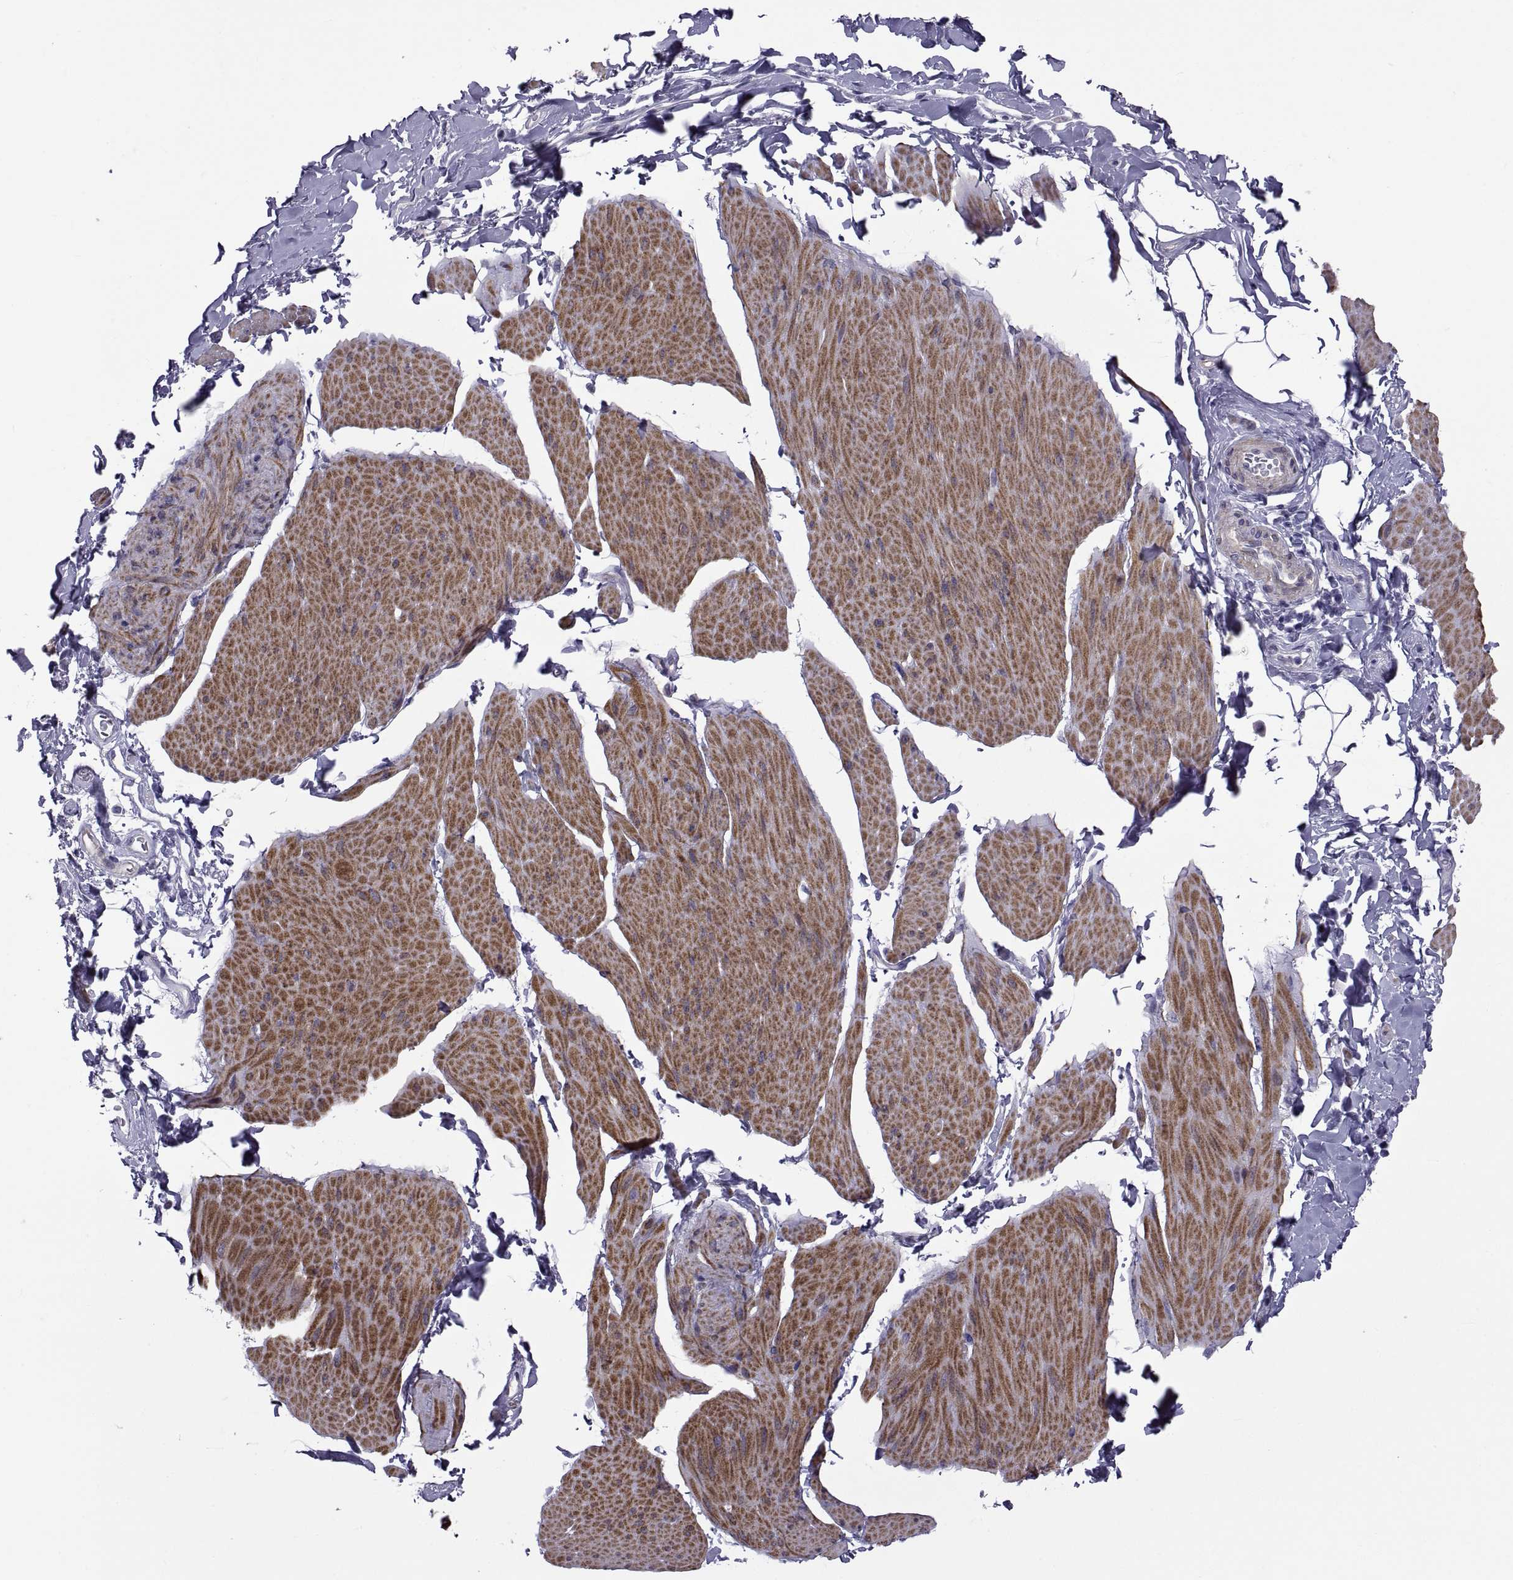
{"staining": {"intensity": "strong", "quantity": "25%-75%", "location": "cytoplasmic/membranous"}, "tissue": "smooth muscle", "cell_type": "Smooth muscle cells", "image_type": "normal", "snomed": [{"axis": "morphology", "description": "Normal tissue, NOS"}, {"axis": "topography", "description": "Adipose tissue"}, {"axis": "topography", "description": "Smooth muscle"}, {"axis": "topography", "description": "Peripheral nerve tissue"}], "caption": "An IHC photomicrograph of unremarkable tissue is shown. Protein staining in brown highlights strong cytoplasmic/membranous positivity in smooth muscle within smooth muscle cells. (IHC, brightfield microscopy, high magnification).", "gene": "TMEM158", "patient": {"sex": "male", "age": 83}}